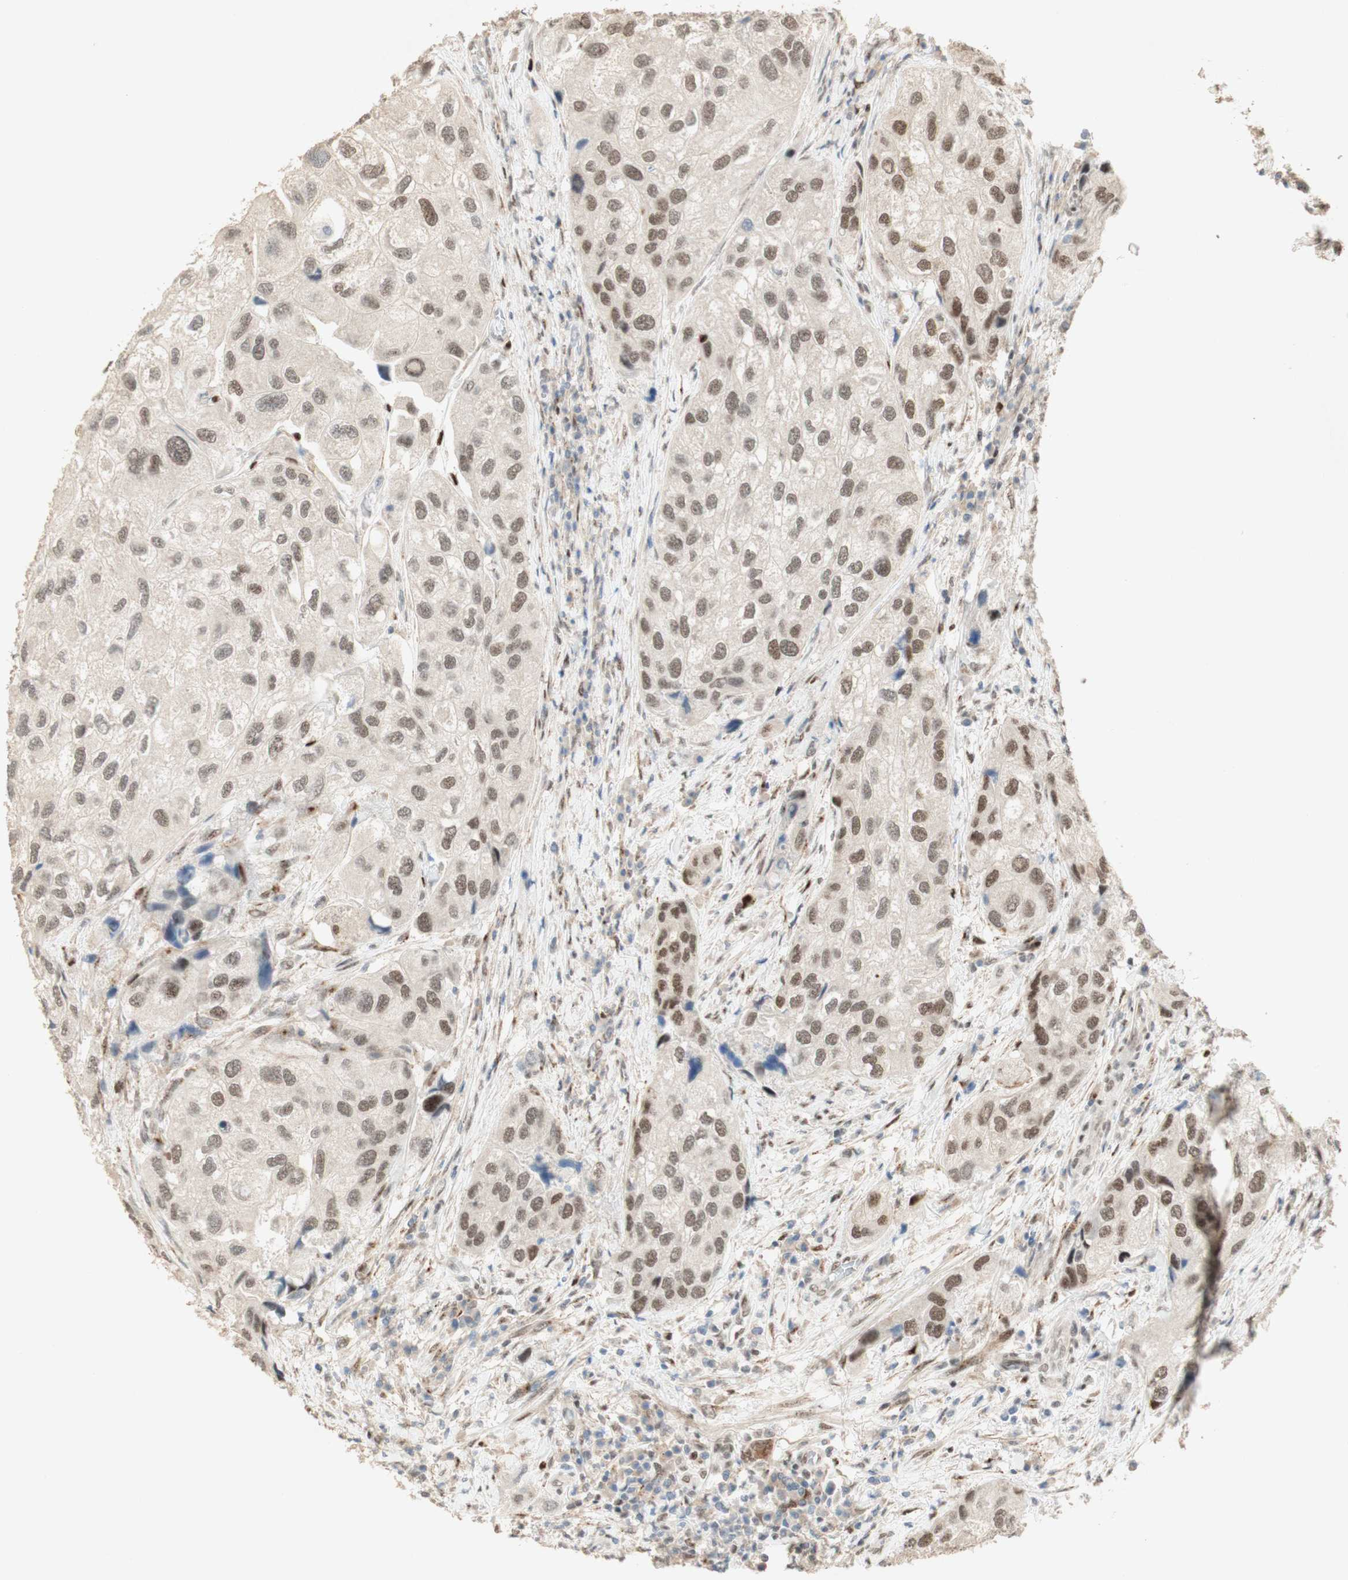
{"staining": {"intensity": "weak", "quantity": "25%-75%", "location": "nuclear"}, "tissue": "urothelial cancer", "cell_type": "Tumor cells", "image_type": "cancer", "snomed": [{"axis": "morphology", "description": "Urothelial carcinoma, High grade"}, {"axis": "topography", "description": "Urinary bladder"}], "caption": "Urothelial cancer stained for a protein (brown) demonstrates weak nuclear positive expression in approximately 25%-75% of tumor cells.", "gene": "FOXP1", "patient": {"sex": "female", "age": 64}}